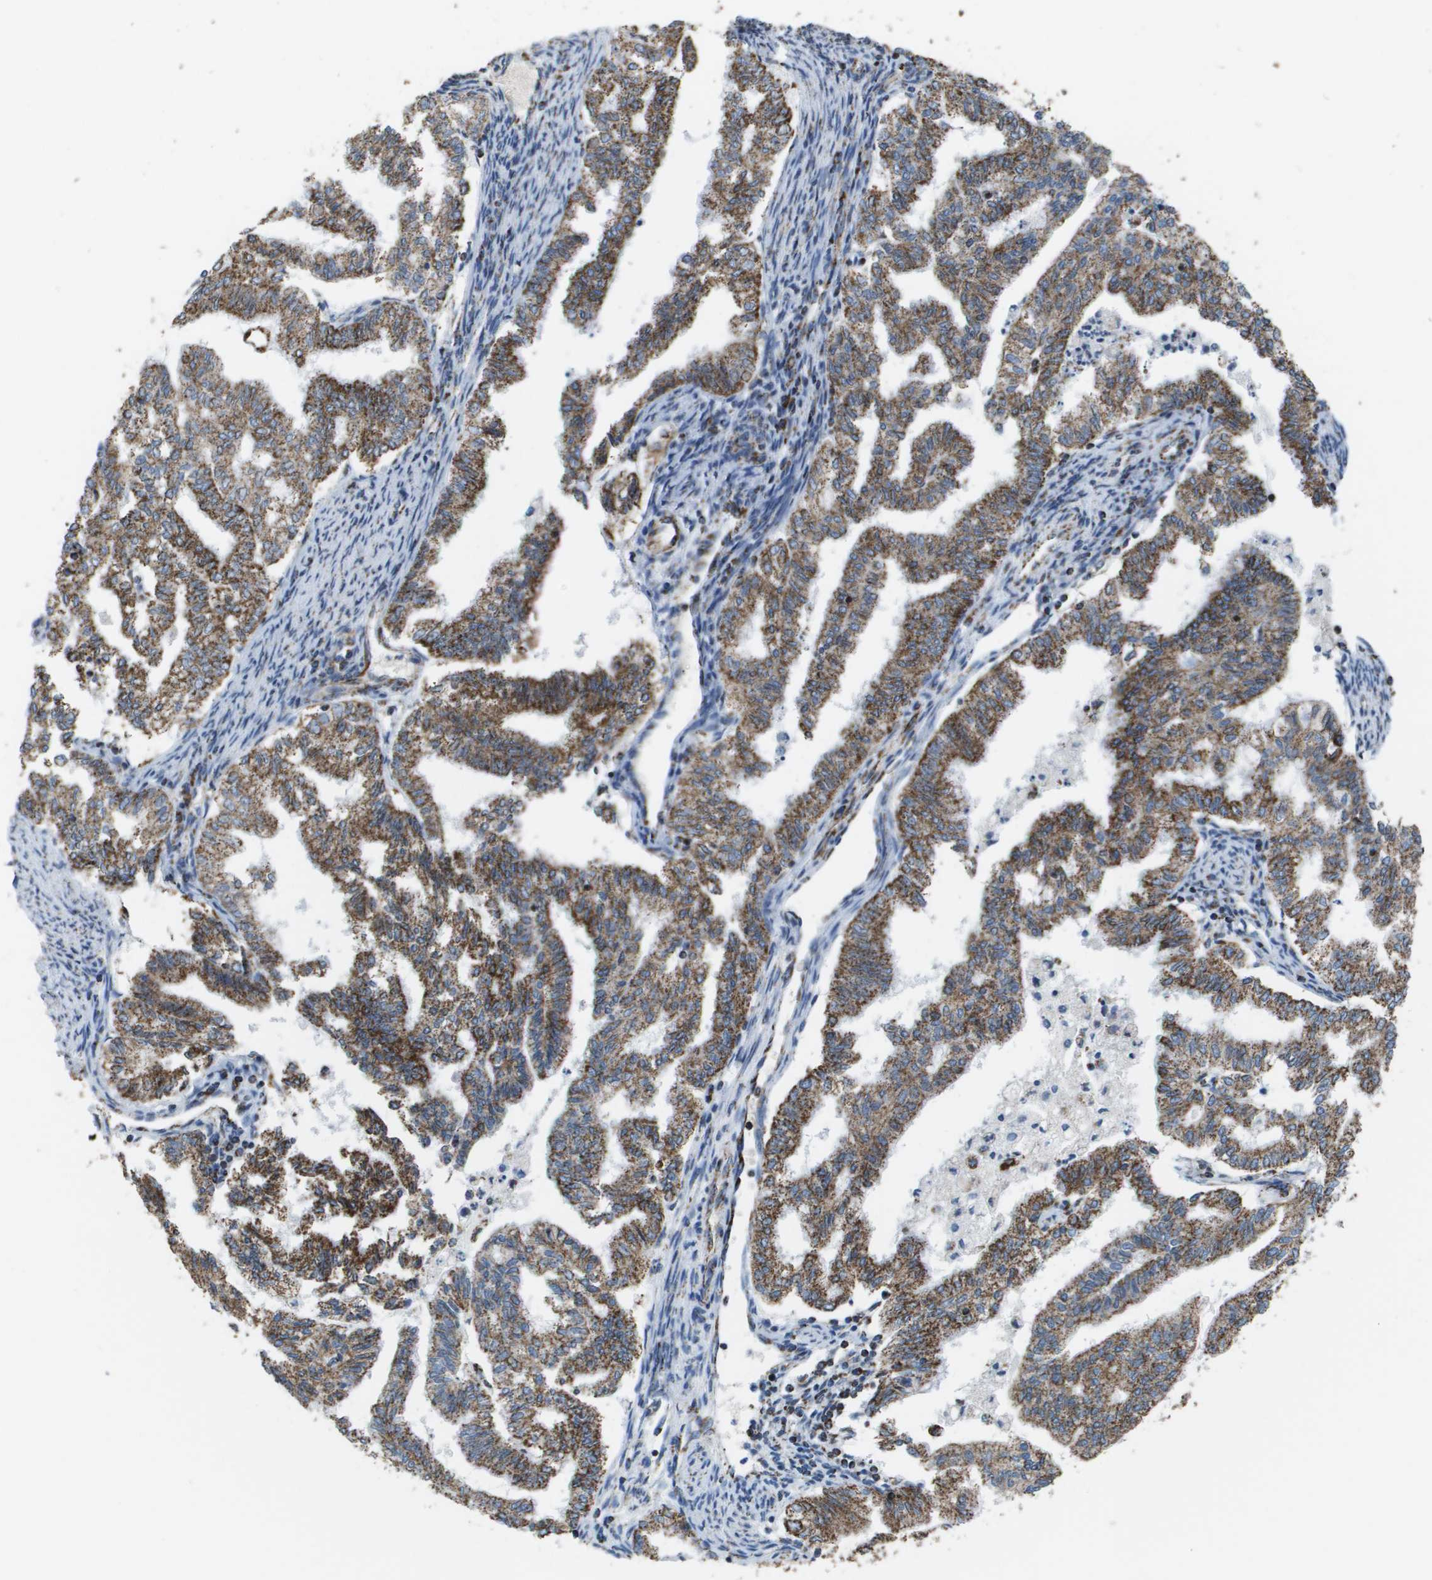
{"staining": {"intensity": "strong", "quantity": ">75%", "location": "cytoplasmic/membranous"}, "tissue": "endometrial cancer", "cell_type": "Tumor cells", "image_type": "cancer", "snomed": [{"axis": "morphology", "description": "Adenocarcinoma, NOS"}, {"axis": "topography", "description": "Endometrium"}], "caption": "DAB (3,3'-diaminobenzidine) immunohistochemical staining of human endometrial cancer shows strong cytoplasmic/membranous protein positivity in approximately >75% of tumor cells.", "gene": "ATP5F1B", "patient": {"sex": "female", "age": 79}}